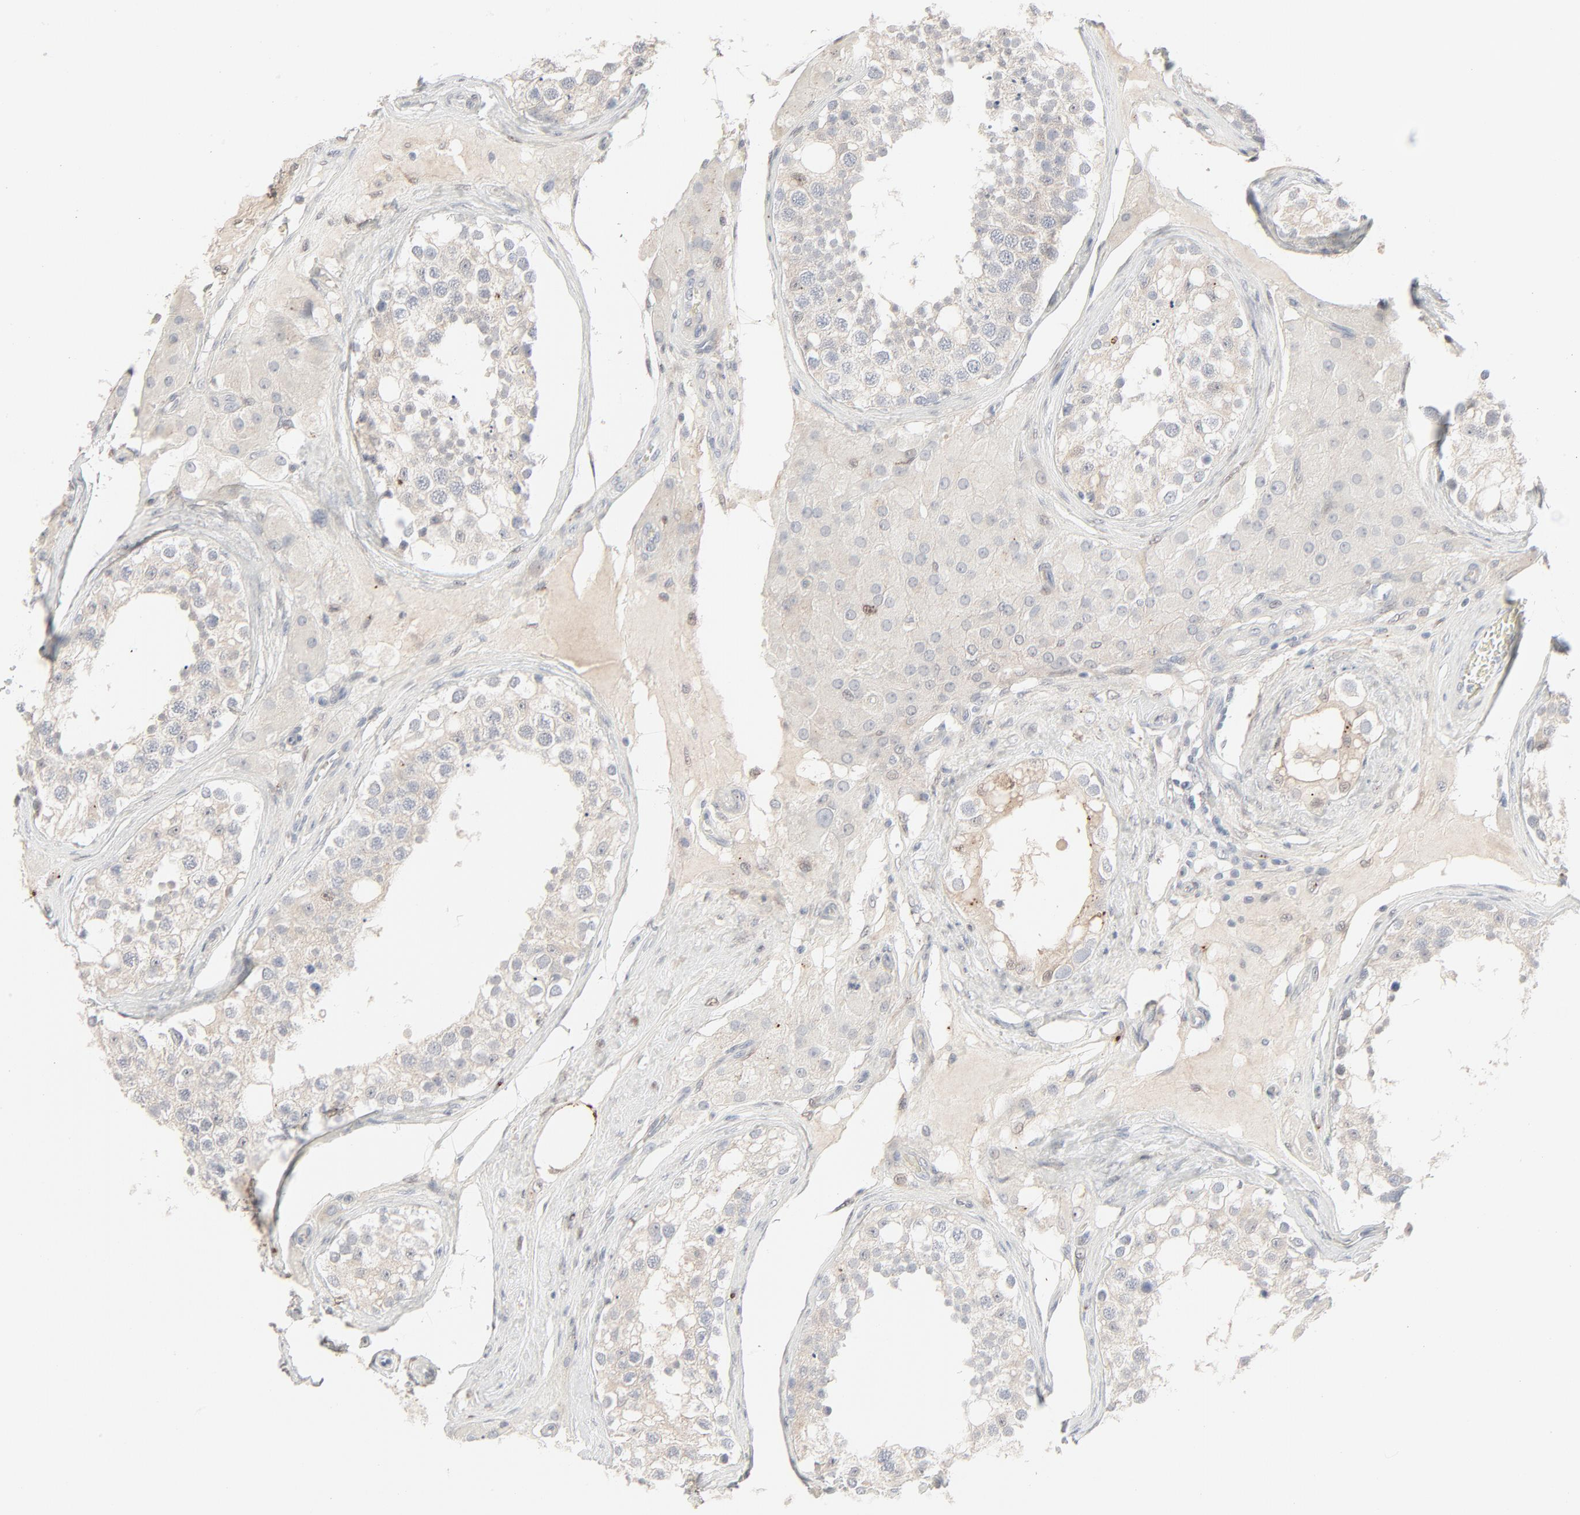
{"staining": {"intensity": "negative", "quantity": "none", "location": "none"}, "tissue": "testis", "cell_type": "Cells in seminiferous ducts", "image_type": "normal", "snomed": [{"axis": "morphology", "description": "Normal tissue, NOS"}, {"axis": "topography", "description": "Testis"}], "caption": "Immunohistochemistry (IHC) histopathology image of benign testis: human testis stained with DAB reveals no significant protein positivity in cells in seminiferous ducts.", "gene": "LGALS2", "patient": {"sex": "male", "age": 68}}